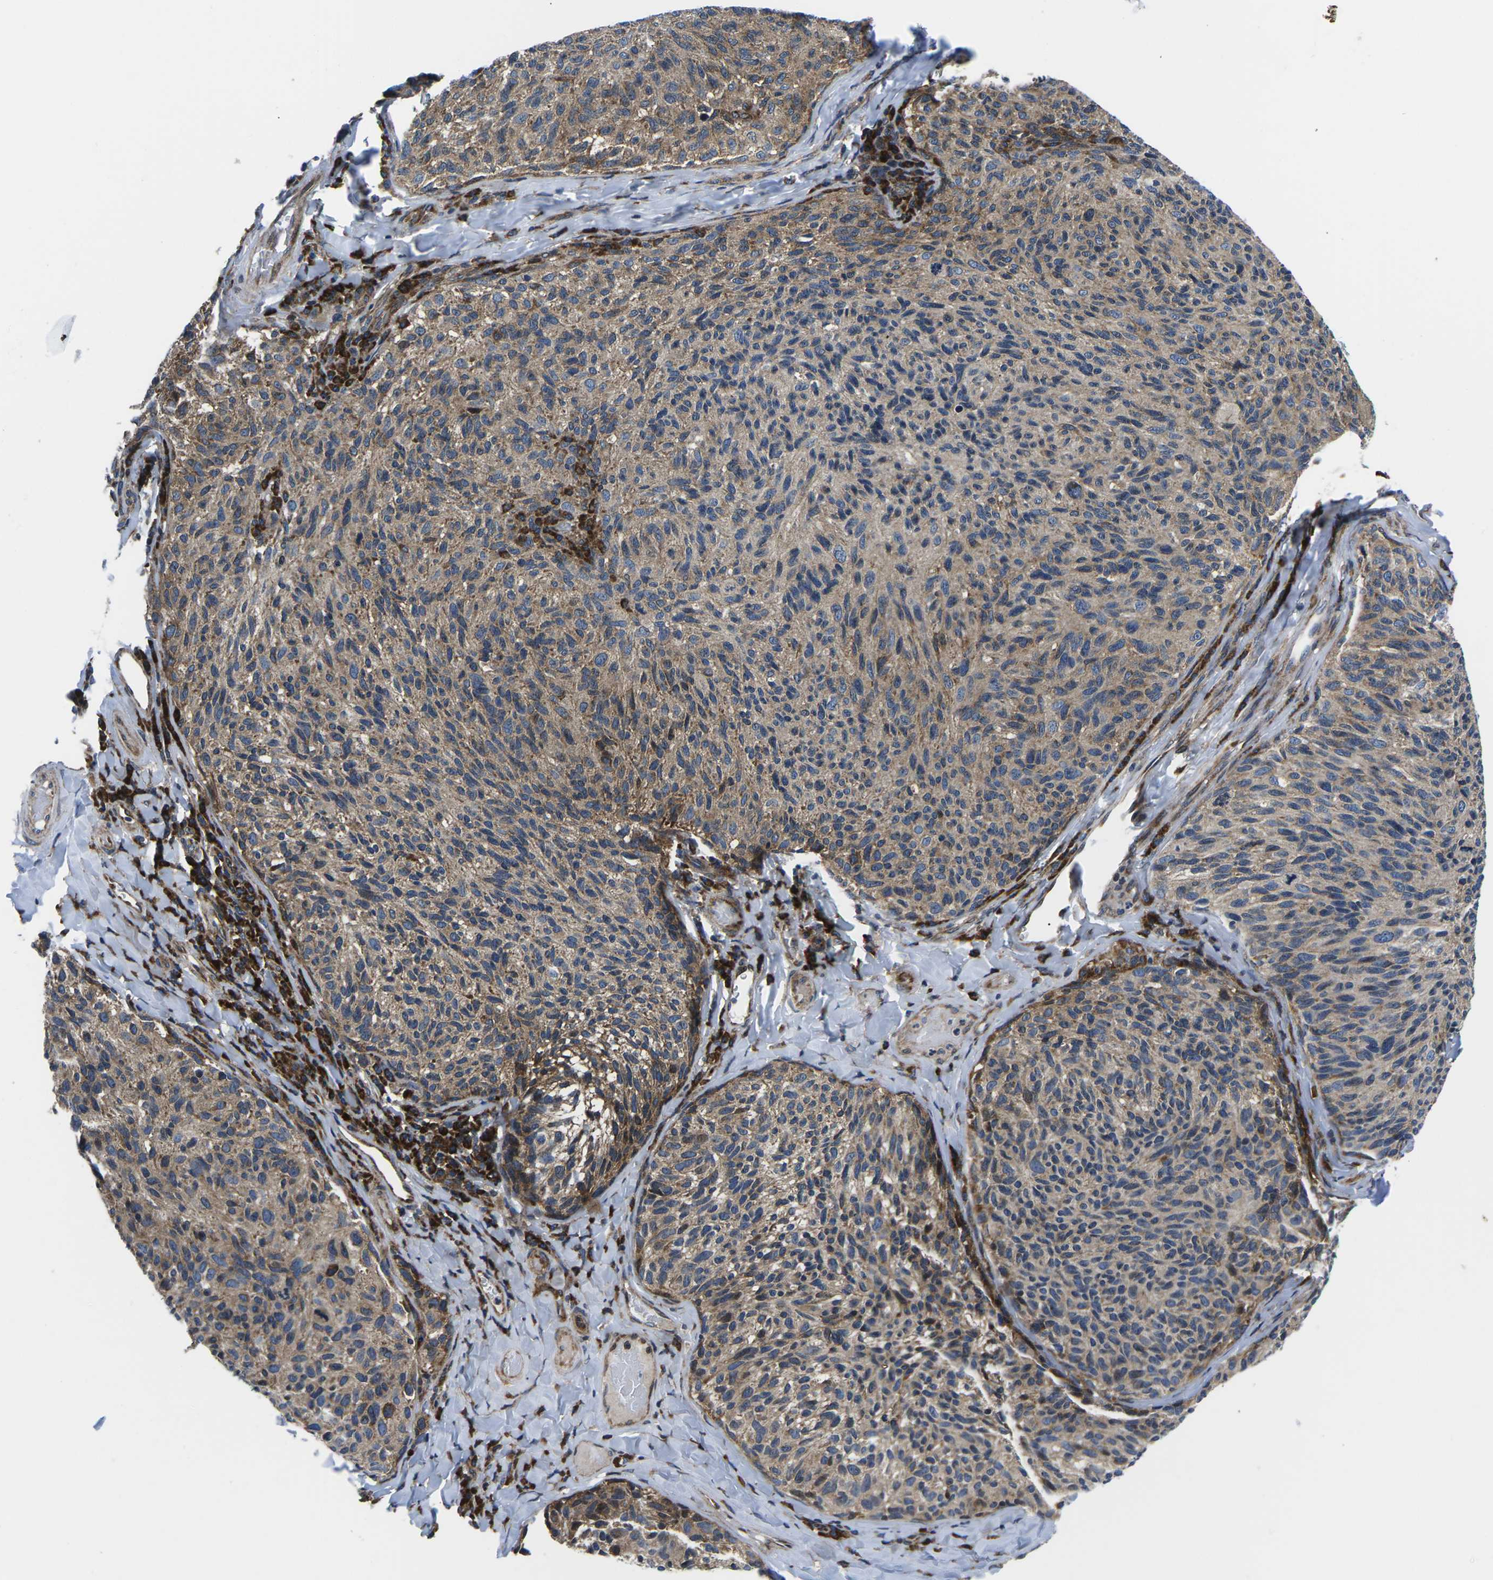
{"staining": {"intensity": "moderate", "quantity": ">75%", "location": "cytoplasmic/membranous"}, "tissue": "melanoma", "cell_type": "Tumor cells", "image_type": "cancer", "snomed": [{"axis": "morphology", "description": "Malignant melanoma, NOS"}, {"axis": "topography", "description": "Skin"}], "caption": "The micrograph demonstrates immunohistochemical staining of melanoma. There is moderate cytoplasmic/membranous expression is seen in about >75% of tumor cells.", "gene": "EIF4E", "patient": {"sex": "female", "age": 73}}